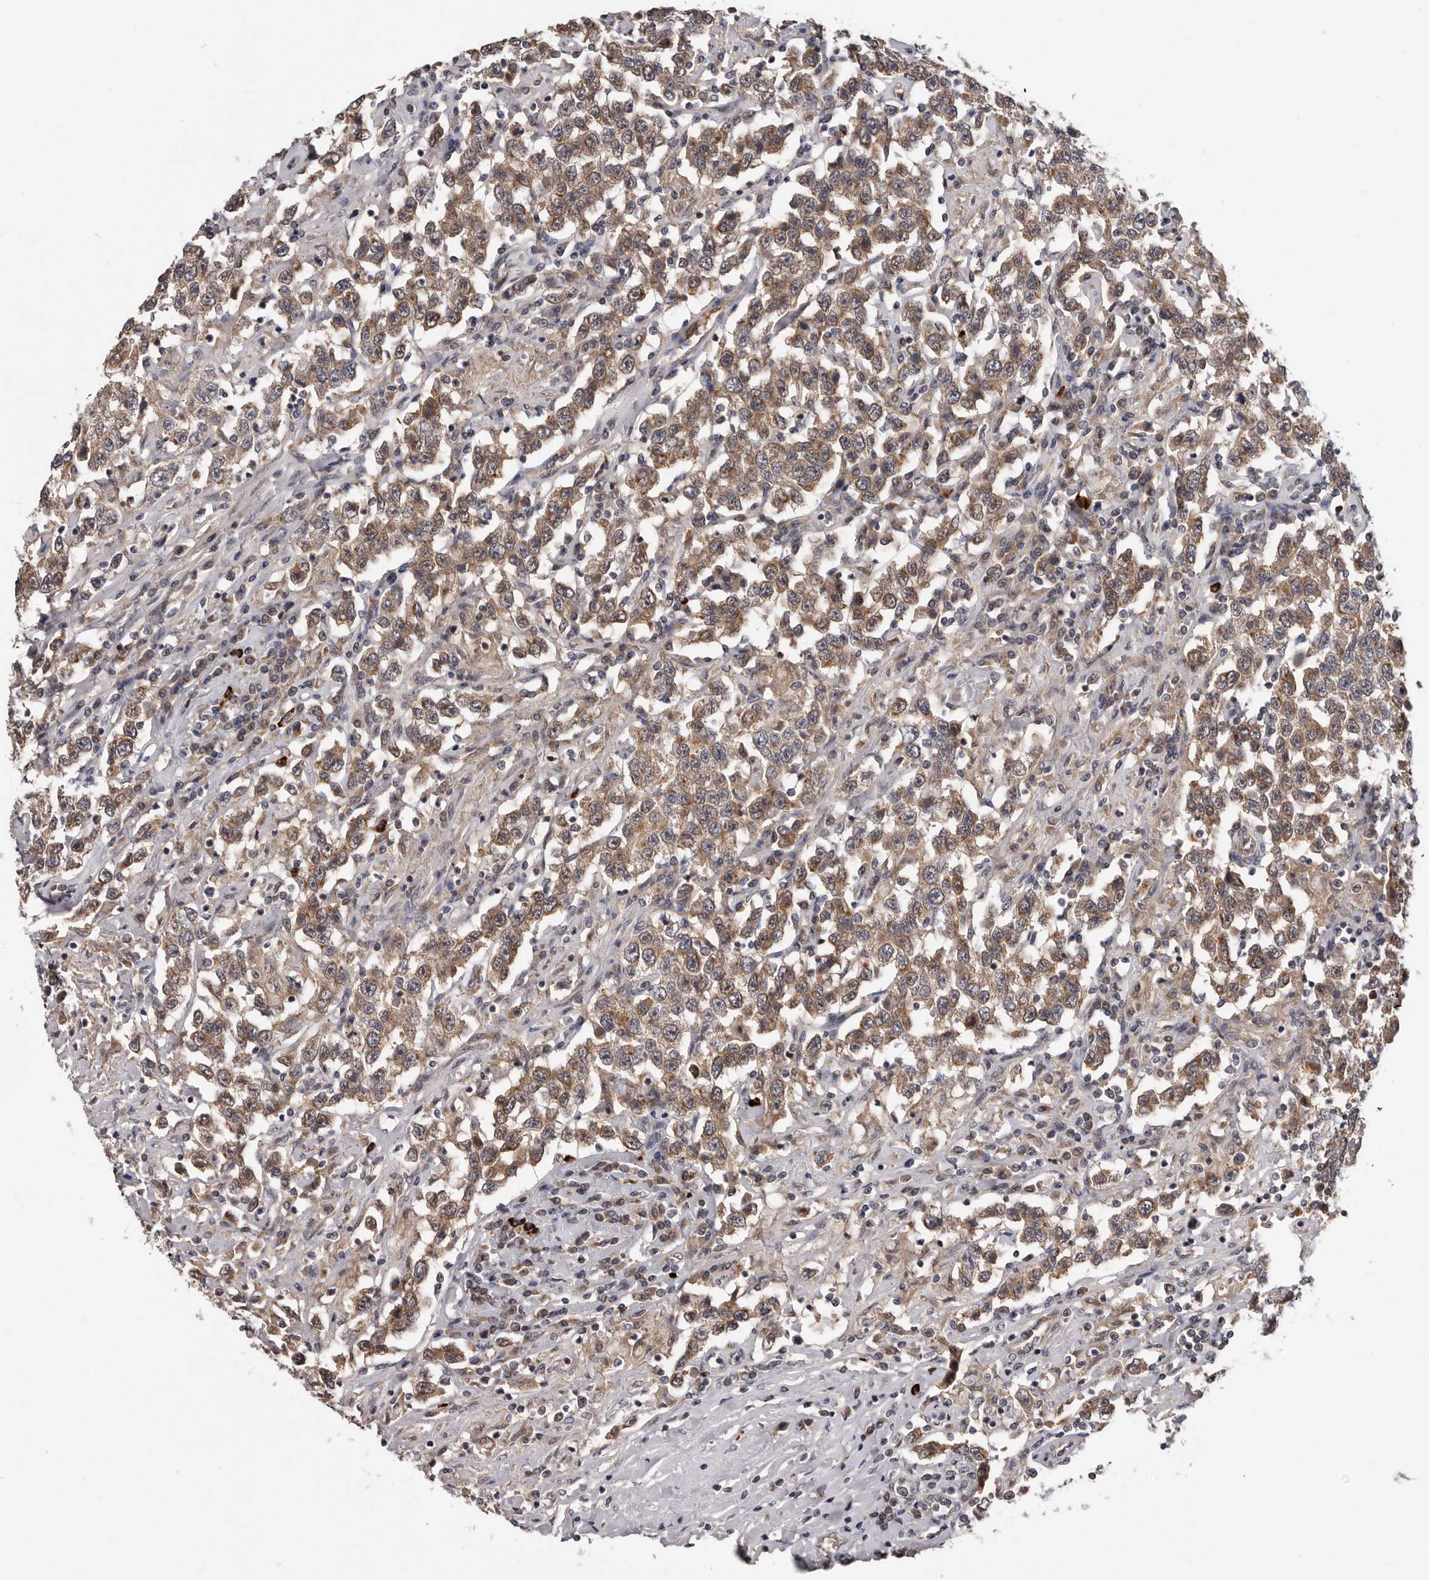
{"staining": {"intensity": "moderate", "quantity": ">75%", "location": "cytoplasmic/membranous"}, "tissue": "testis cancer", "cell_type": "Tumor cells", "image_type": "cancer", "snomed": [{"axis": "morphology", "description": "Seminoma, NOS"}, {"axis": "topography", "description": "Testis"}], "caption": "Immunohistochemical staining of human testis seminoma shows medium levels of moderate cytoplasmic/membranous protein positivity in approximately >75% of tumor cells.", "gene": "MED8", "patient": {"sex": "male", "age": 41}}